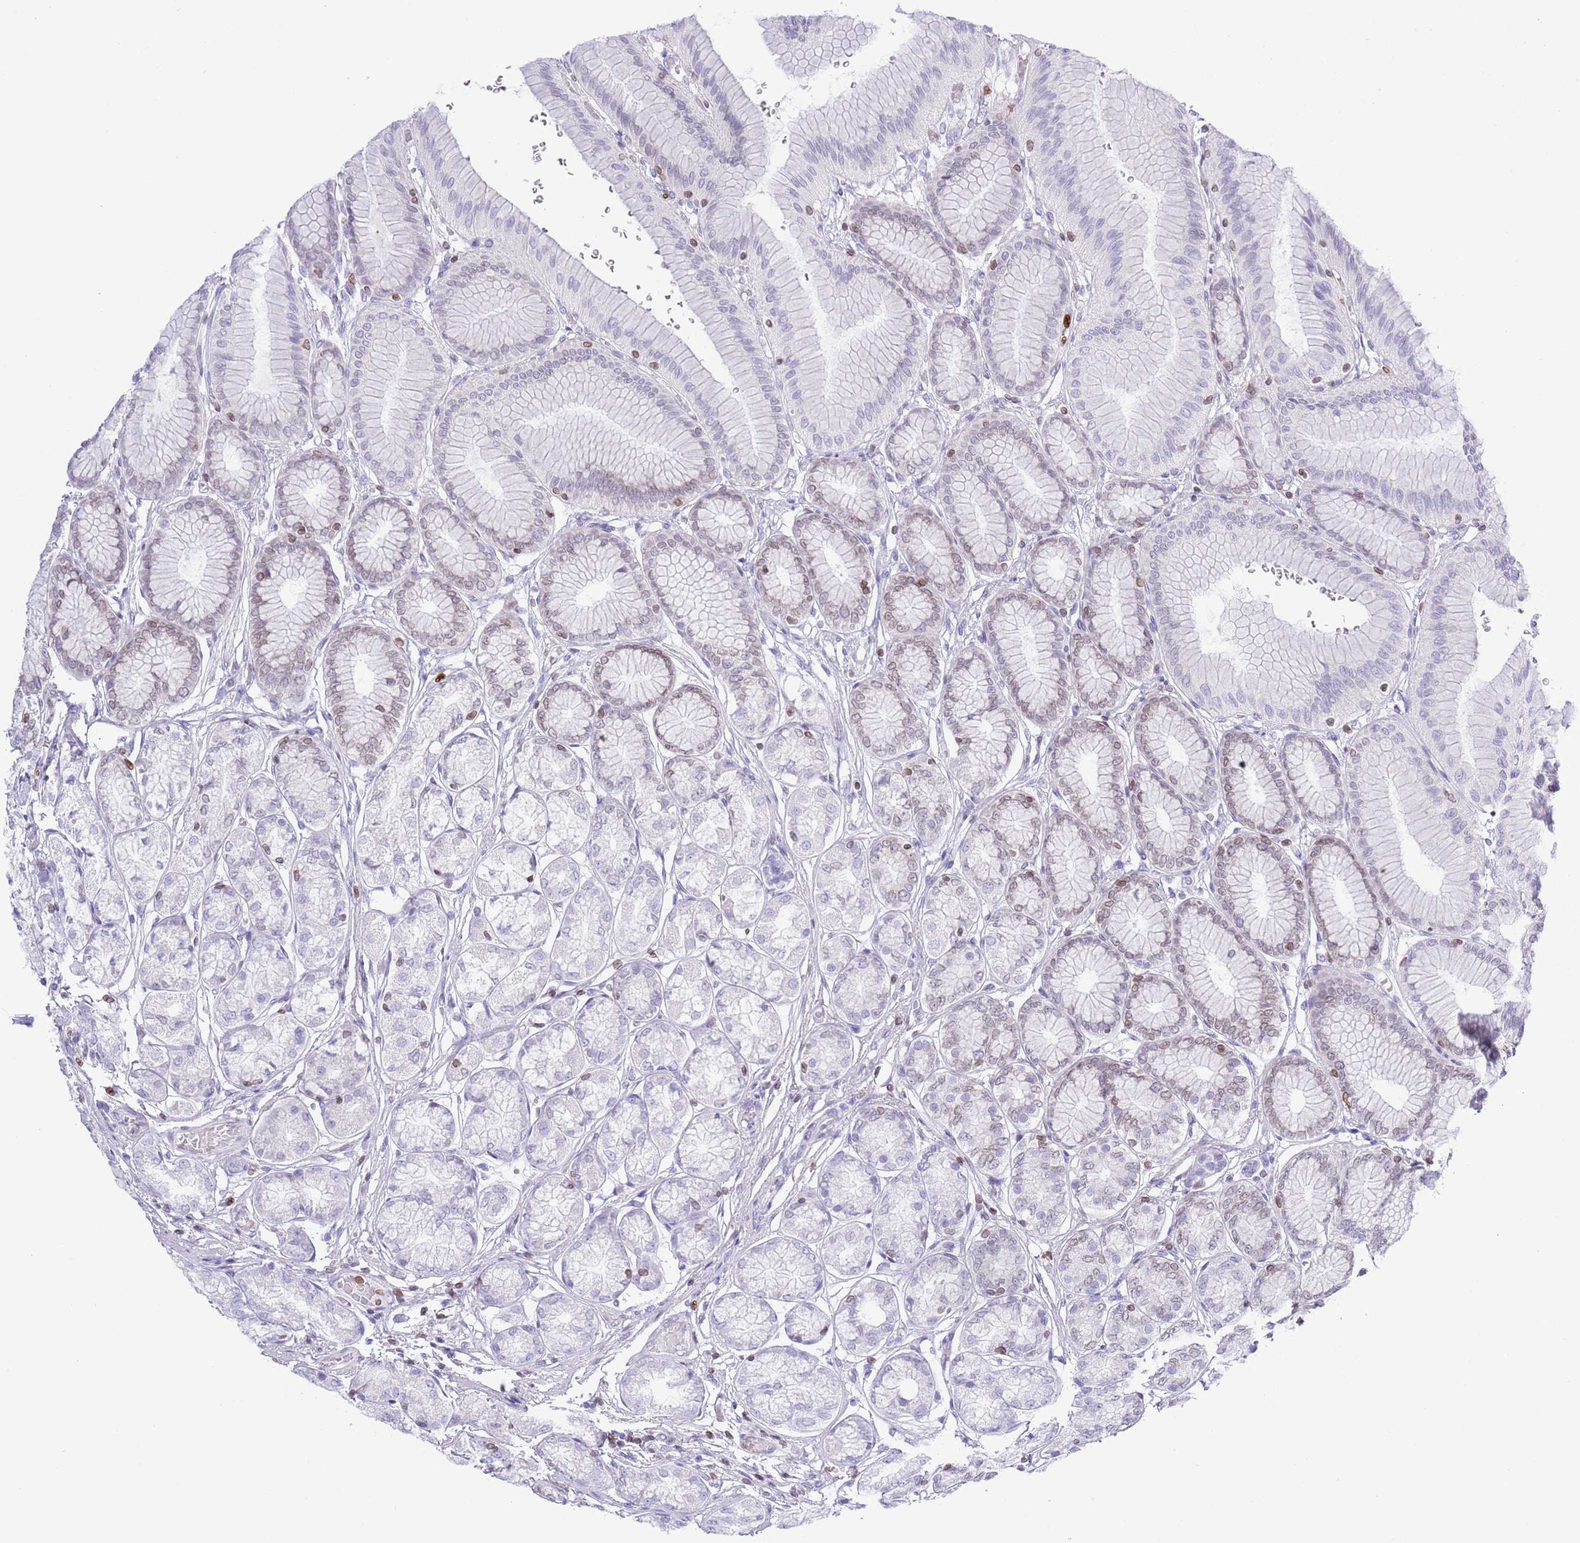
{"staining": {"intensity": "weak", "quantity": "25%-75%", "location": "cytoplasmic/membranous,nuclear"}, "tissue": "stomach", "cell_type": "Glandular cells", "image_type": "normal", "snomed": [{"axis": "morphology", "description": "Normal tissue, NOS"}, {"axis": "morphology", "description": "Adenocarcinoma, NOS"}, {"axis": "morphology", "description": "Adenocarcinoma, High grade"}, {"axis": "topography", "description": "Stomach, upper"}, {"axis": "topography", "description": "Stomach"}], "caption": "An immunohistochemistry (IHC) photomicrograph of normal tissue is shown. Protein staining in brown labels weak cytoplasmic/membranous,nuclear positivity in stomach within glandular cells. The protein of interest is shown in brown color, while the nuclei are stained blue.", "gene": "LBR", "patient": {"sex": "female", "age": 65}}